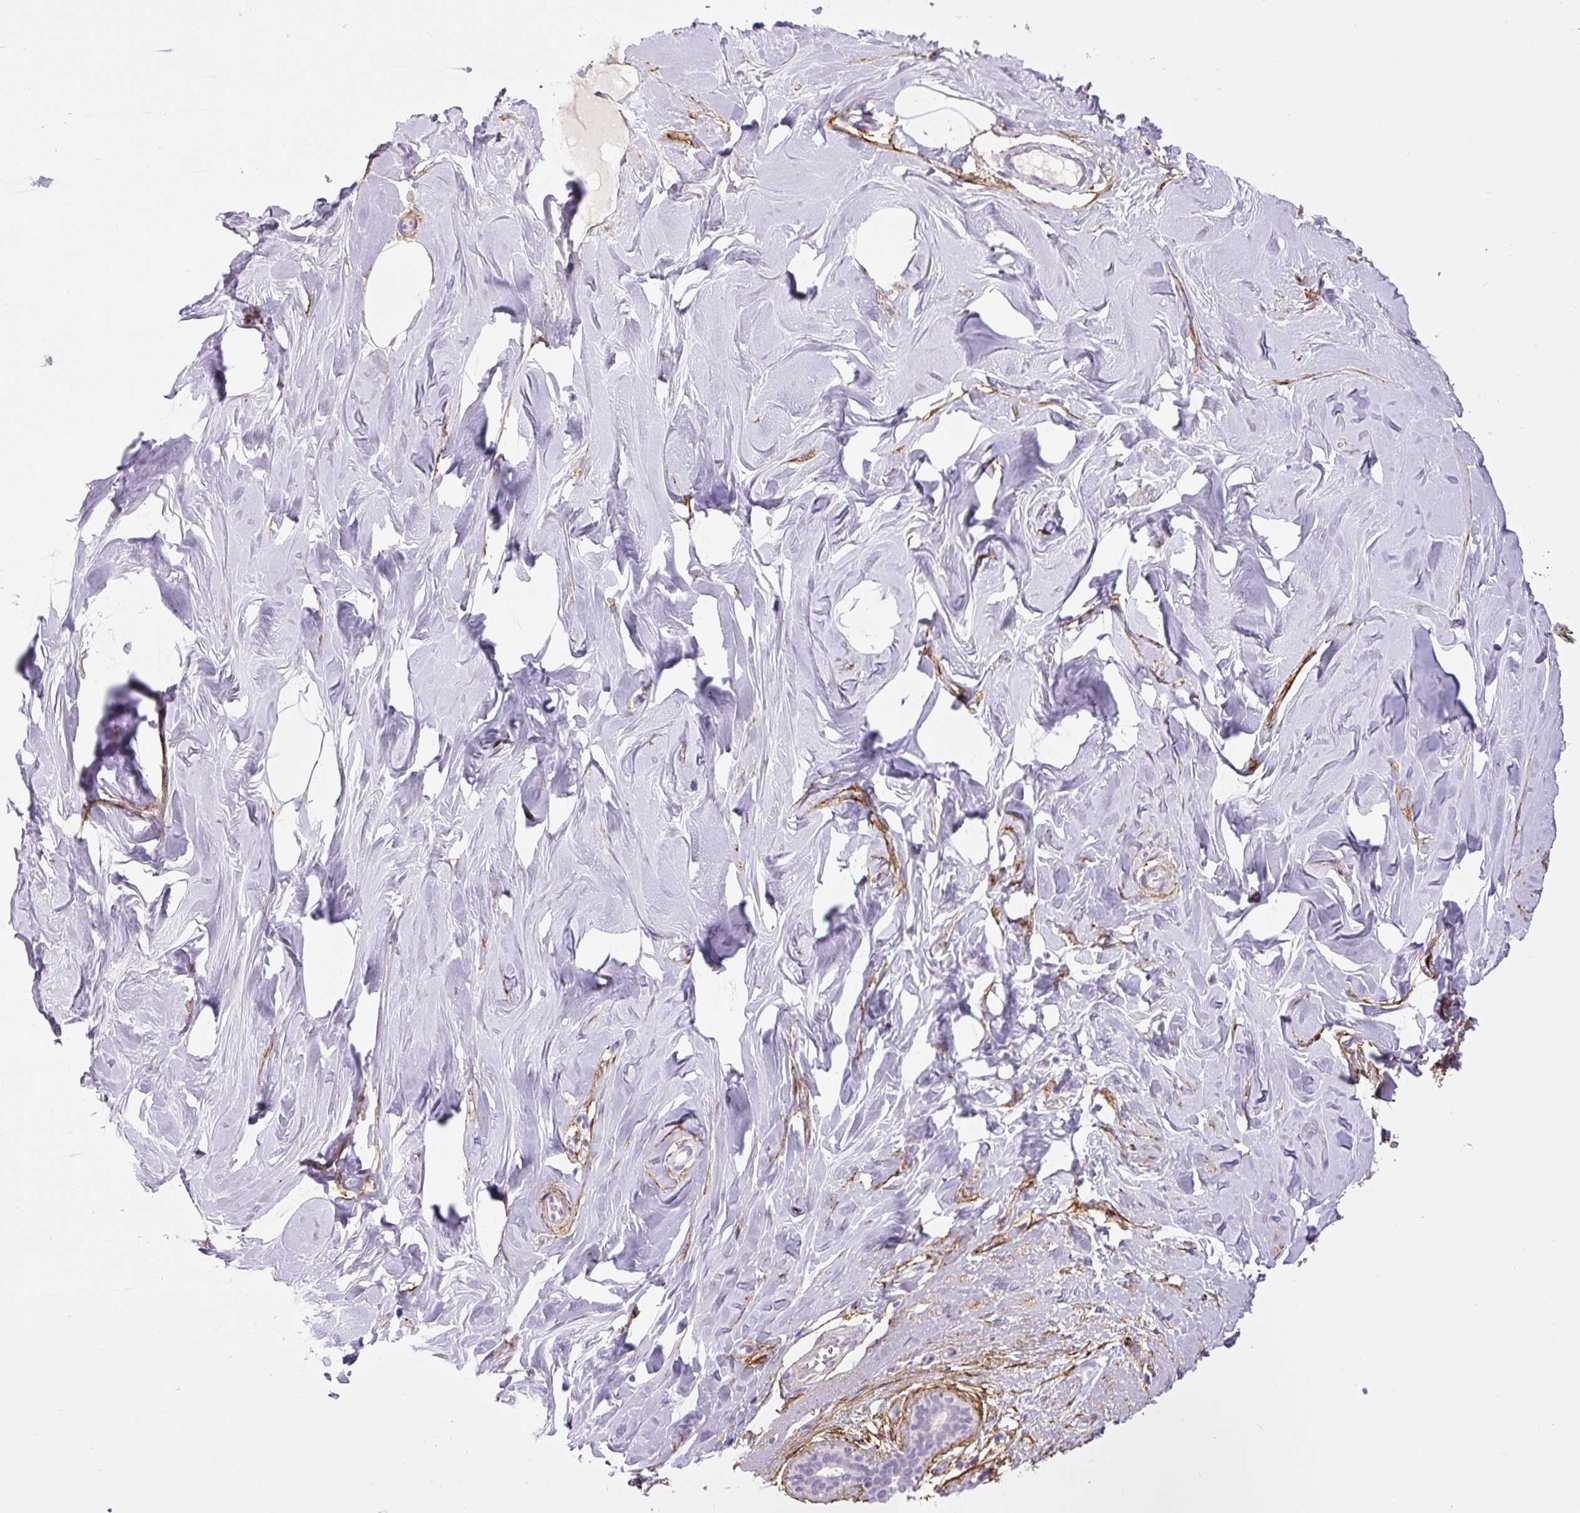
{"staining": {"intensity": "negative", "quantity": "none", "location": "none"}, "tissue": "breast", "cell_type": "Adipocytes", "image_type": "normal", "snomed": [{"axis": "morphology", "description": "Normal tissue, NOS"}, {"axis": "topography", "description": "Breast"}], "caption": "Adipocytes are negative for brown protein staining in benign breast. (DAB (3,3'-diaminobenzidine) immunohistochemistry (IHC), high magnification).", "gene": "FBN1", "patient": {"sex": "female", "age": 27}}